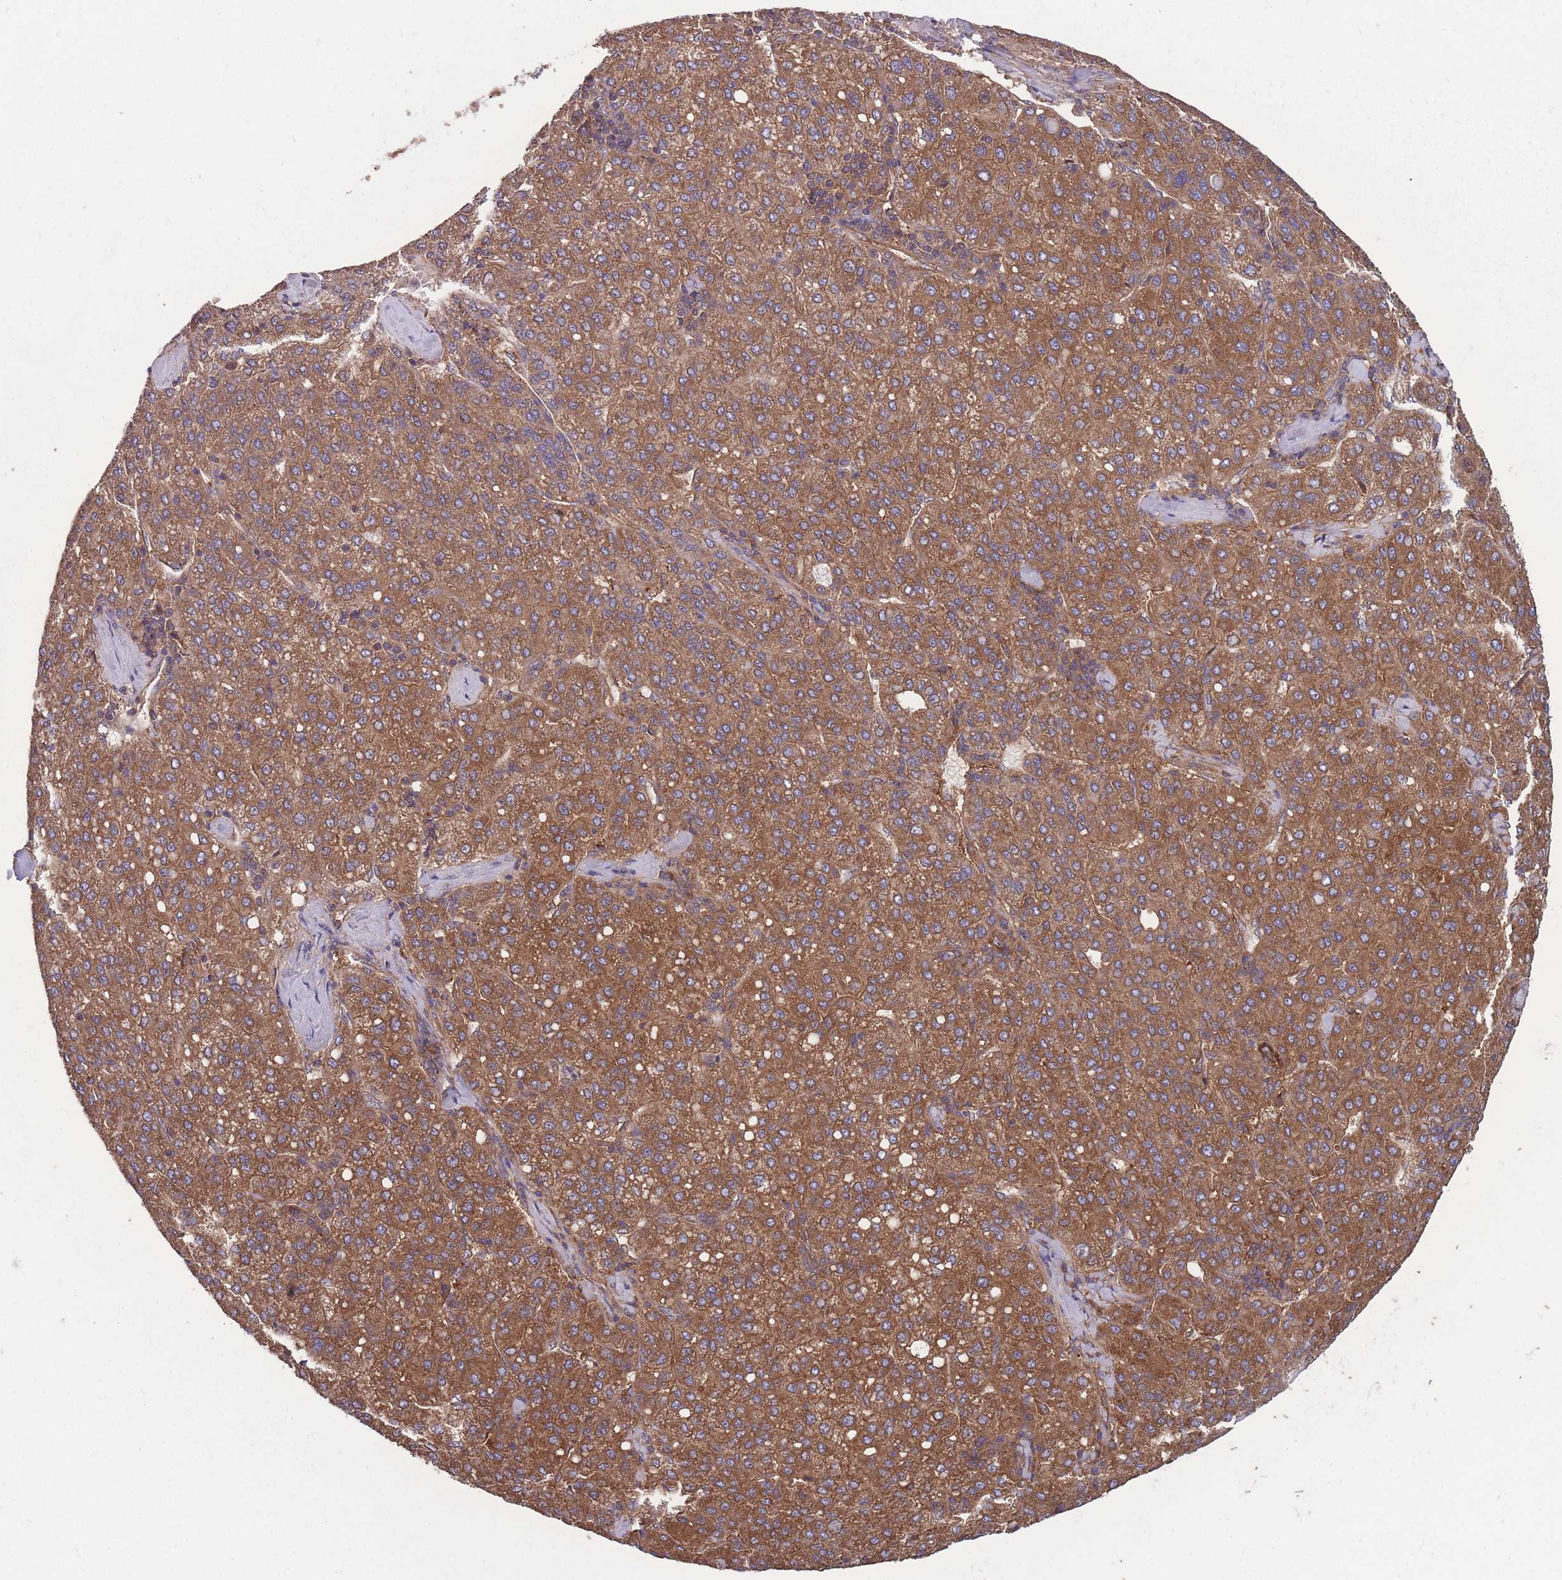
{"staining": {"intensity": "moderate", "quantity": ">75%", "location": "cytoplasmic/membranous"}, "tissue": "liver cancer", "cell_type": "Tumor cells", "image_type": "cancer", "snomed": [{"axis": "morphology", "description": "Carcinoma, Hepatocellular, NOS"}, {"axis": "topography", "description": "Liver"}], "caption": "This histopathology image reveals IHC staining of human liver hepatocellular carcinoma, with medium moderate cytoplasmic/membranous staining in about >75% of tumor cells.", "gene": "ZPR1", "patient": {"sex": "male", "age": 65}}